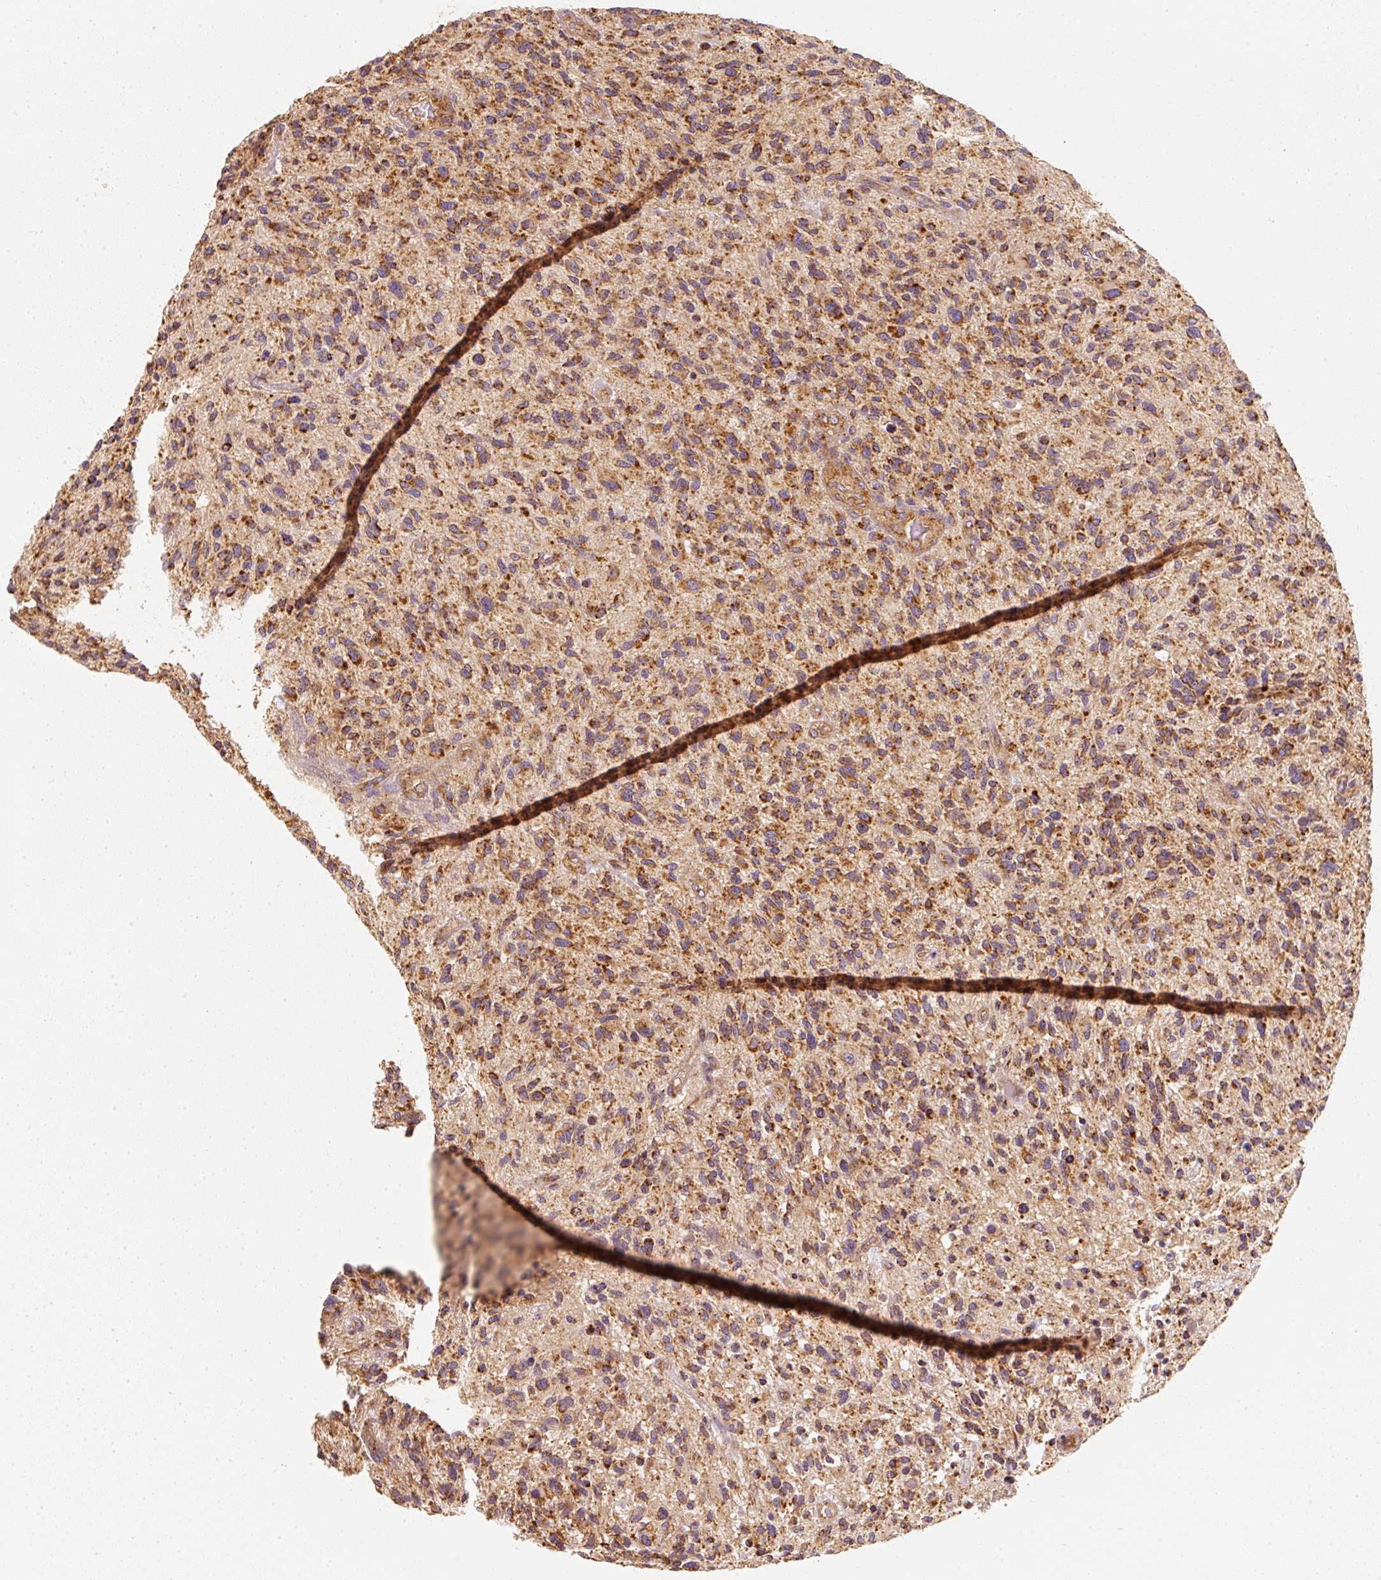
{"staining": {"intensity": "moderate", "quantity": ">75%", "location": "cytoplasmic/membranous"}, "tissue": "glioma", "cell_type": "Tumor cells", "image_type": "cancer", "snomed": [{"axis": "morphology", "description": "Glioma, malignant, High grade"}, {"axis": "topography", "description": "Brain"}], "caption": "A micrograph showing moderate cytoplasmic/membranous expression in approximately >75% of tumor cells in glioma, as visualized by brown immunohistochemical staining.", "gene": "TOMM40", "patient": {"sex": "male", "age": 47}}